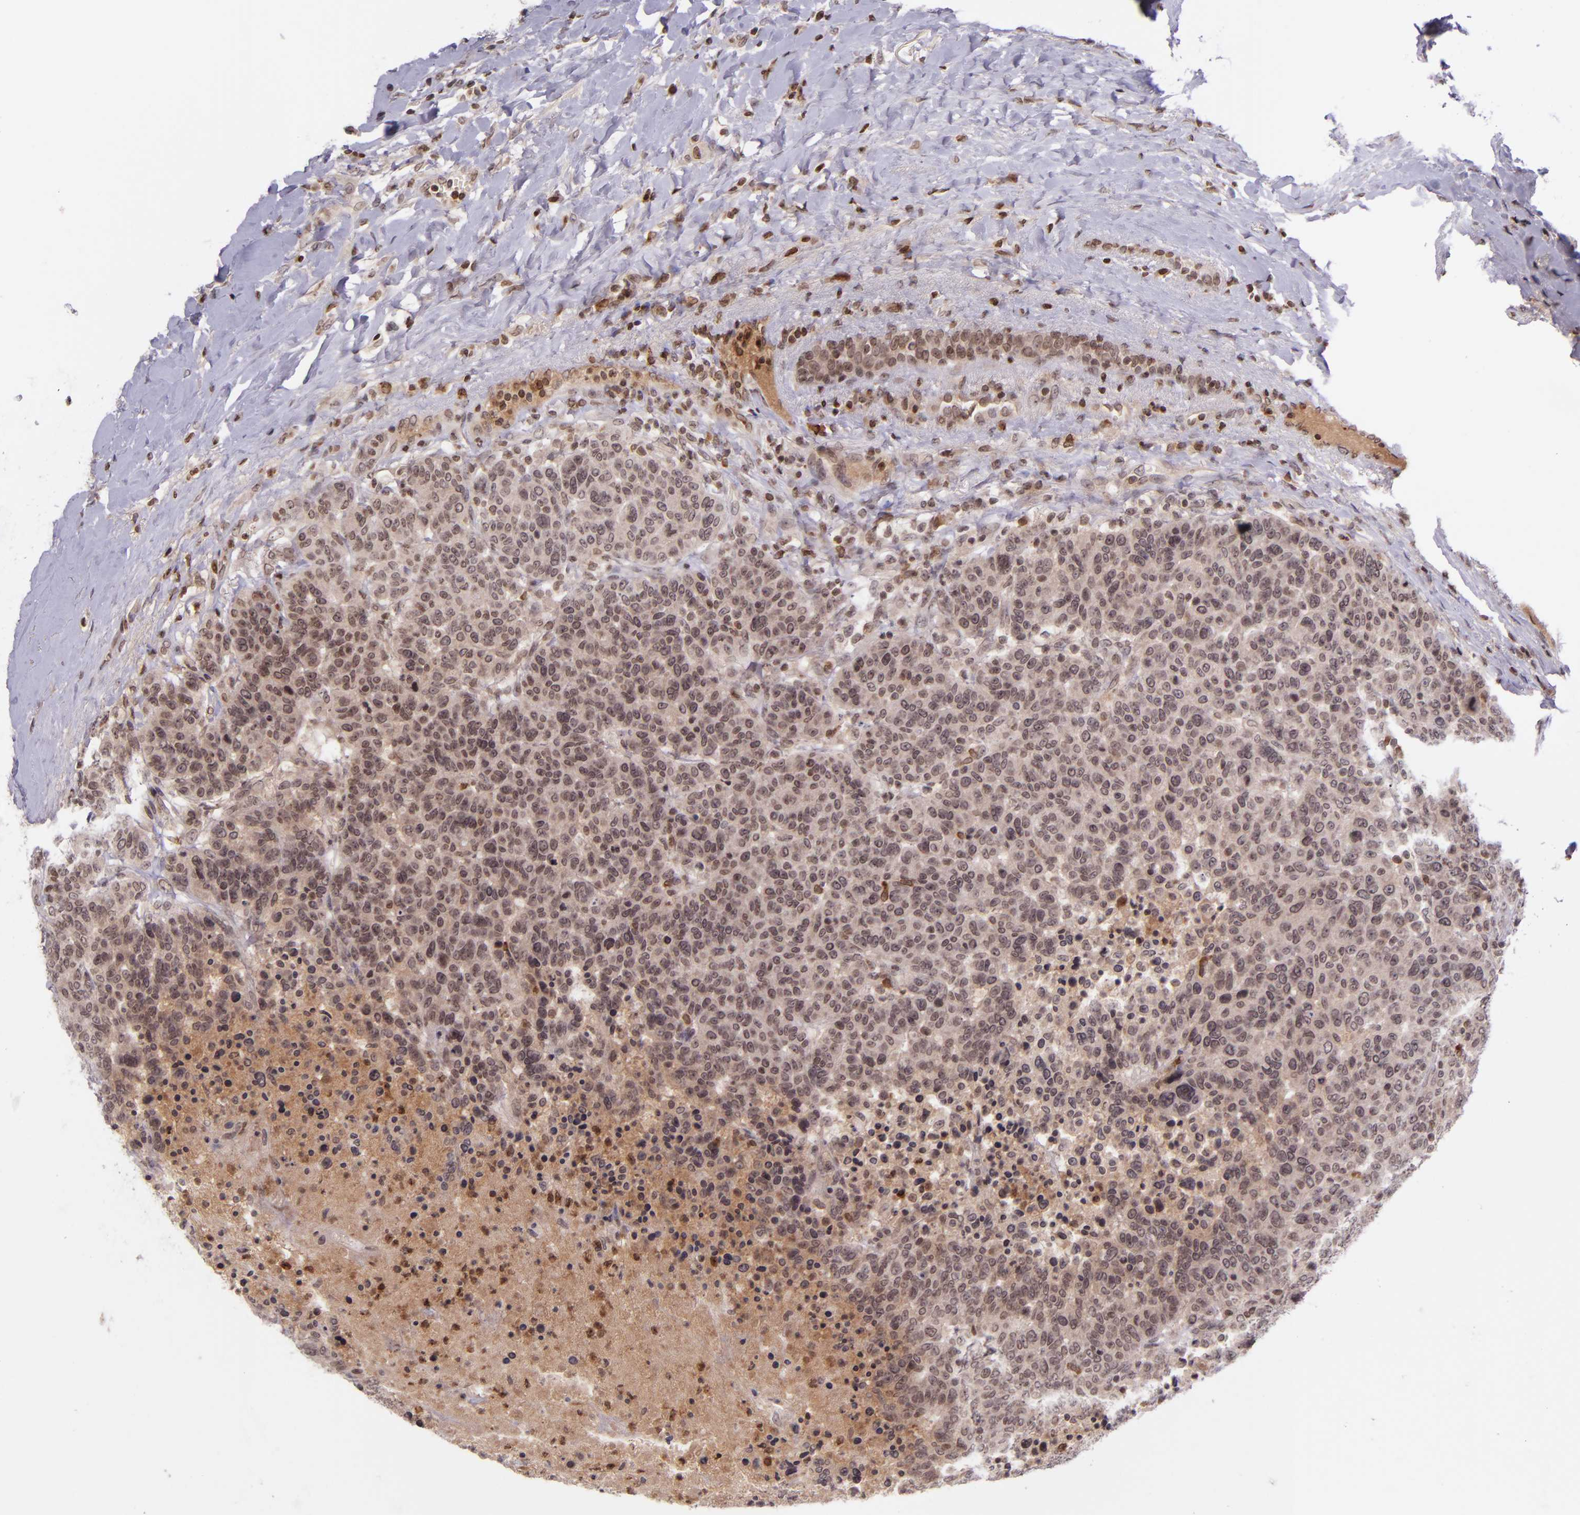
{"staining": {"intensity": "moderate", "quantity": ">75%", "location": "cytoplasmic/membranous"}, "tissue": "breast cancer", "cell_type": "Tumor cells", "image_type": "cancer", "snomed": [{"axis": "morphology", "description": "Duct carcinoma"}, {"axis": "topography", "description": "Breast"}], "caption": "Brown immunohistochemical staining in breast cancer (infiltrating ductal carcinoma) demonstrates moderate cytoplasmic/membranous positivity in approximately >75% of tumor cells.", "gene": "SELL", "patient": {"sex": "female", "age": 37}}